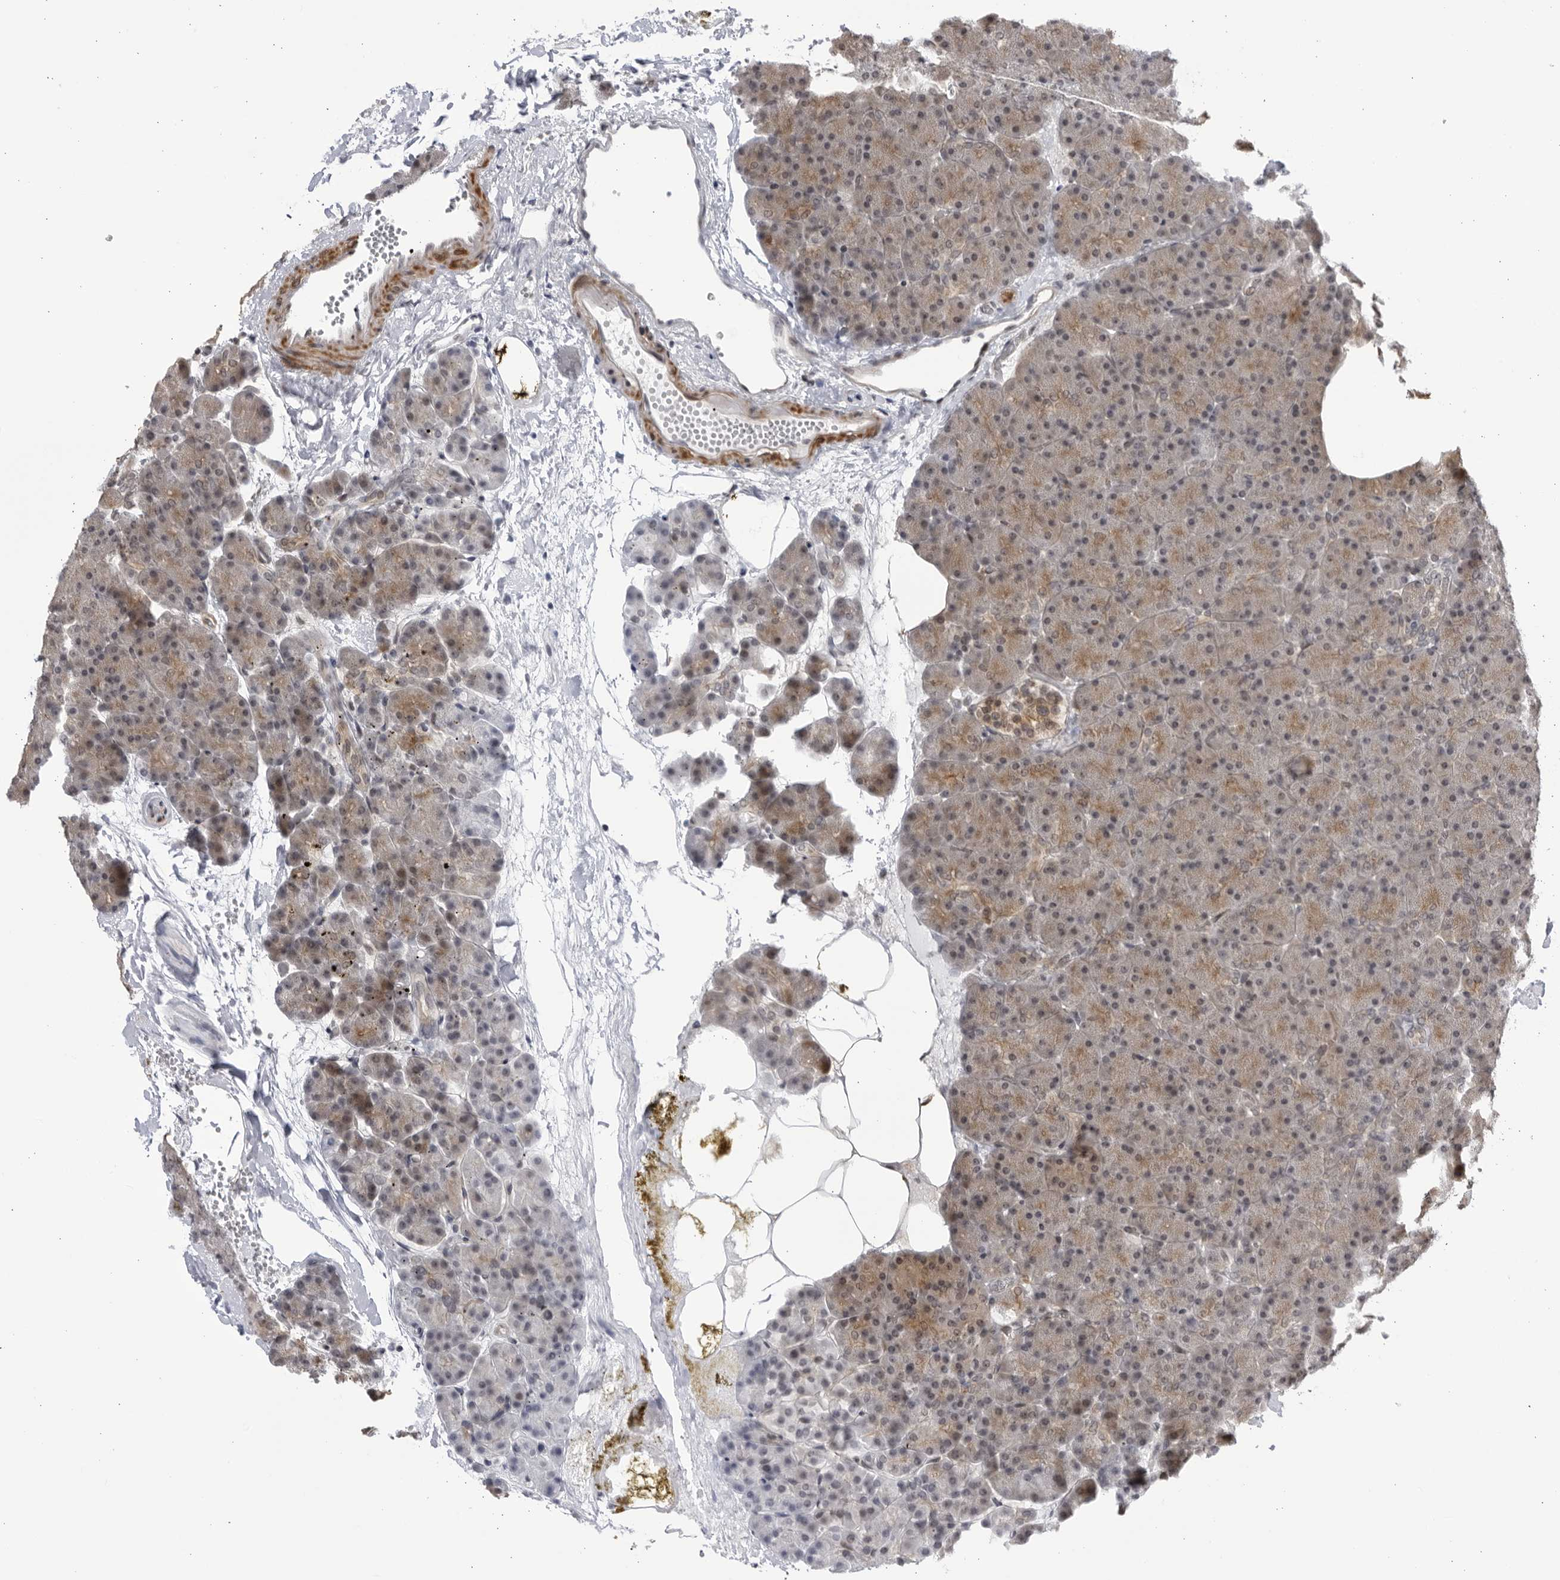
{"staining": {"intensity": "weak", "quantity": "25%-75%", "location": "cytoplasmic/membranous"}, "tissue": "pancreas", "cell_type": "Exocrine glandular cells", "image_type": "normal", "snomed": [{"axis": "morphology", "description": "Normal tissue, NOS"}, {"axis": "morphology", "description": "Carcinoid, malignant, NOS"}, {"axis": "topography", "description": "Pancreas"}], "caption": "High-magnification brightfield microscopy of unremarkable pancreas stained with DAB (brown) and counterstained with hematoxylin (blue). exocrine glandular cells exhibit weak cytoplasmic/membranous expression is appreciated in approximately25%-75% of cells.", "gene": "CNBD1", "patient": {"sex": "female", "age": 35}}